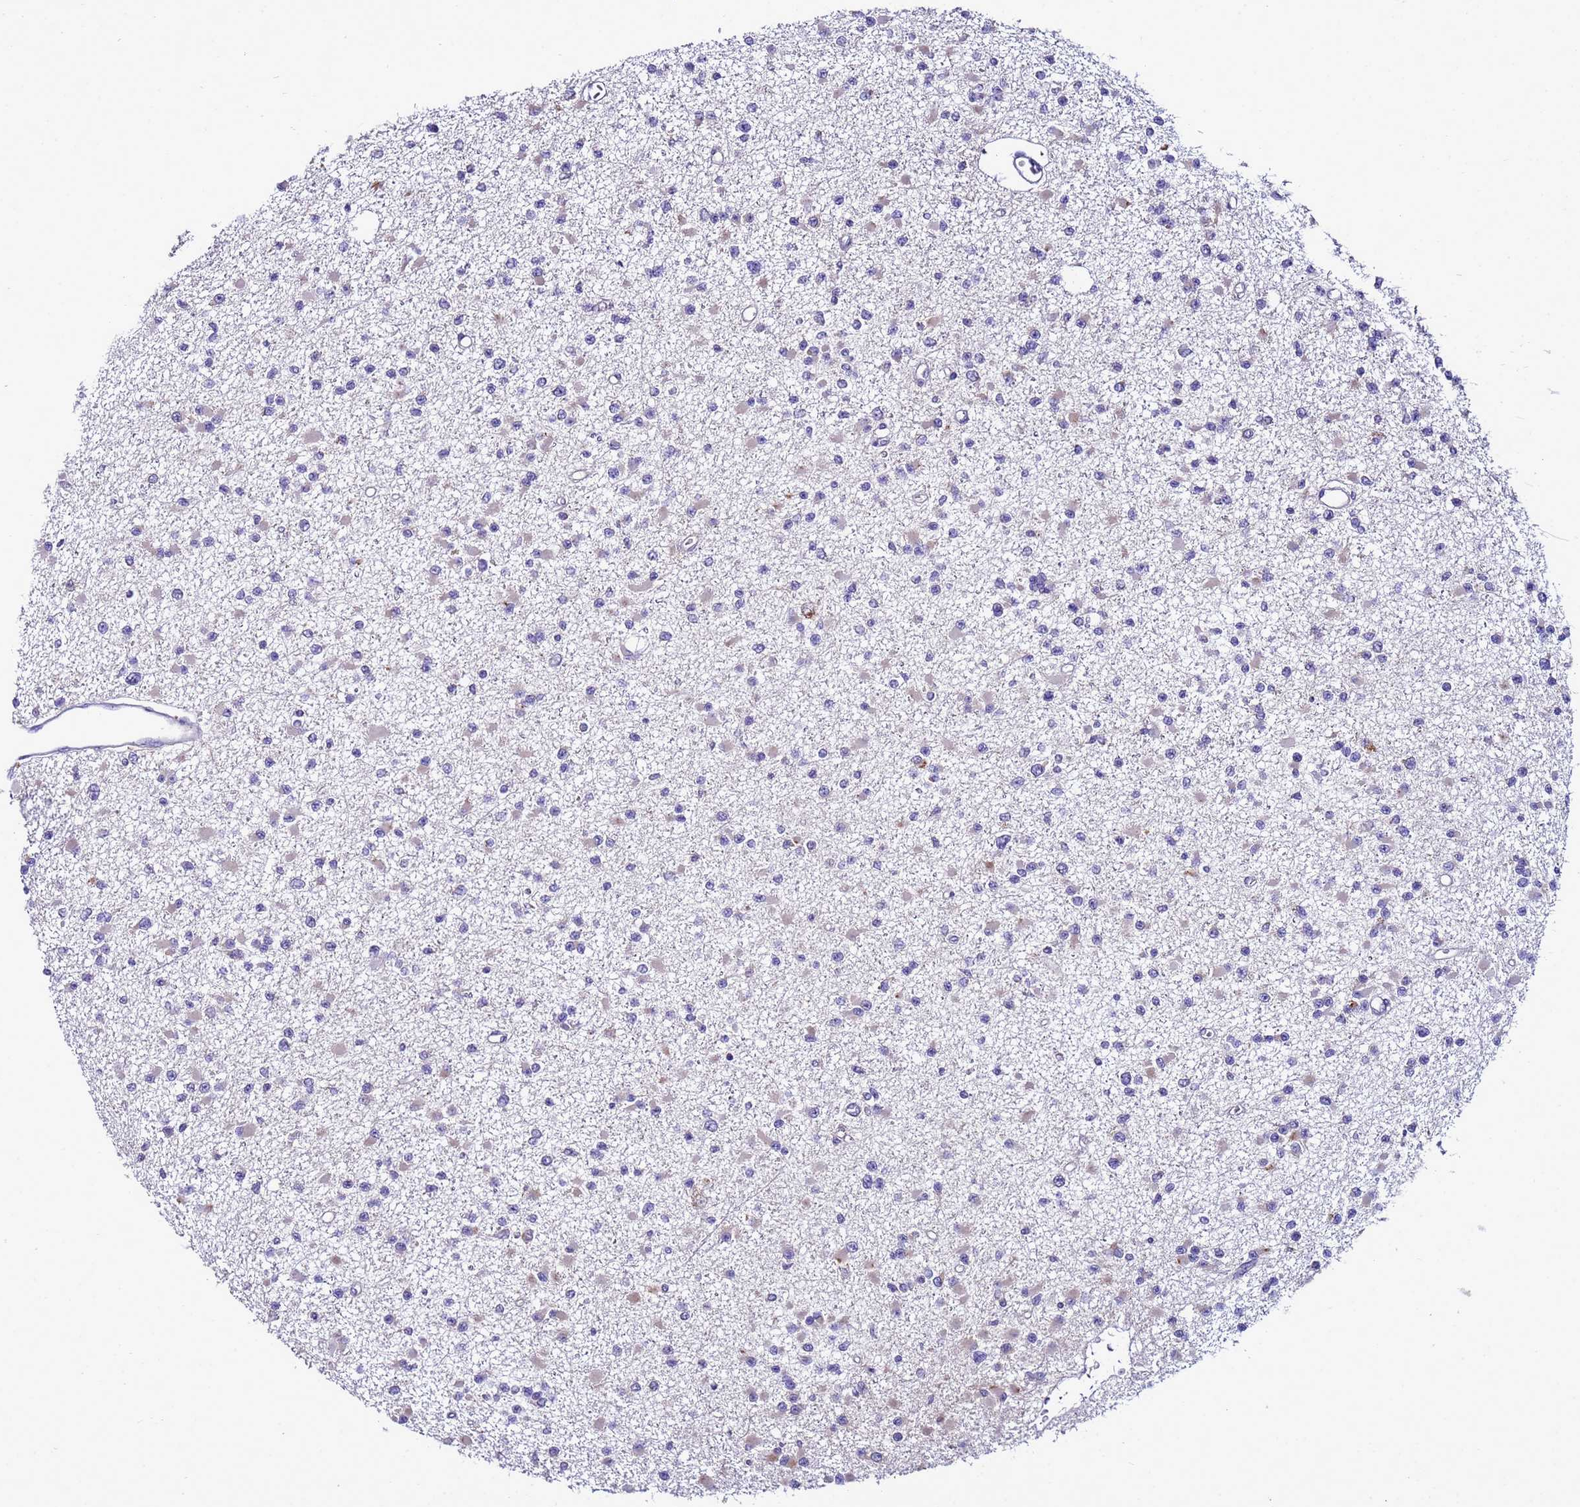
{"staining": {"intensity": "negative", "quantity": "none", "location": "none"}, "tissue": "glioma", "cell_type": "Tumor cells", "image_type": "cancer", "snomed": [{"axis": "morphology", "description": "Glioma, malignant, Low grade"}, {"axis": "topography", "description": "Brain"}], "caption": "A micrograph of glioma stained for a protein exhibits no brown staining in tumor cells.", "gene": "ANTKMT", "patient": {"sex": "female", "age": 22}}